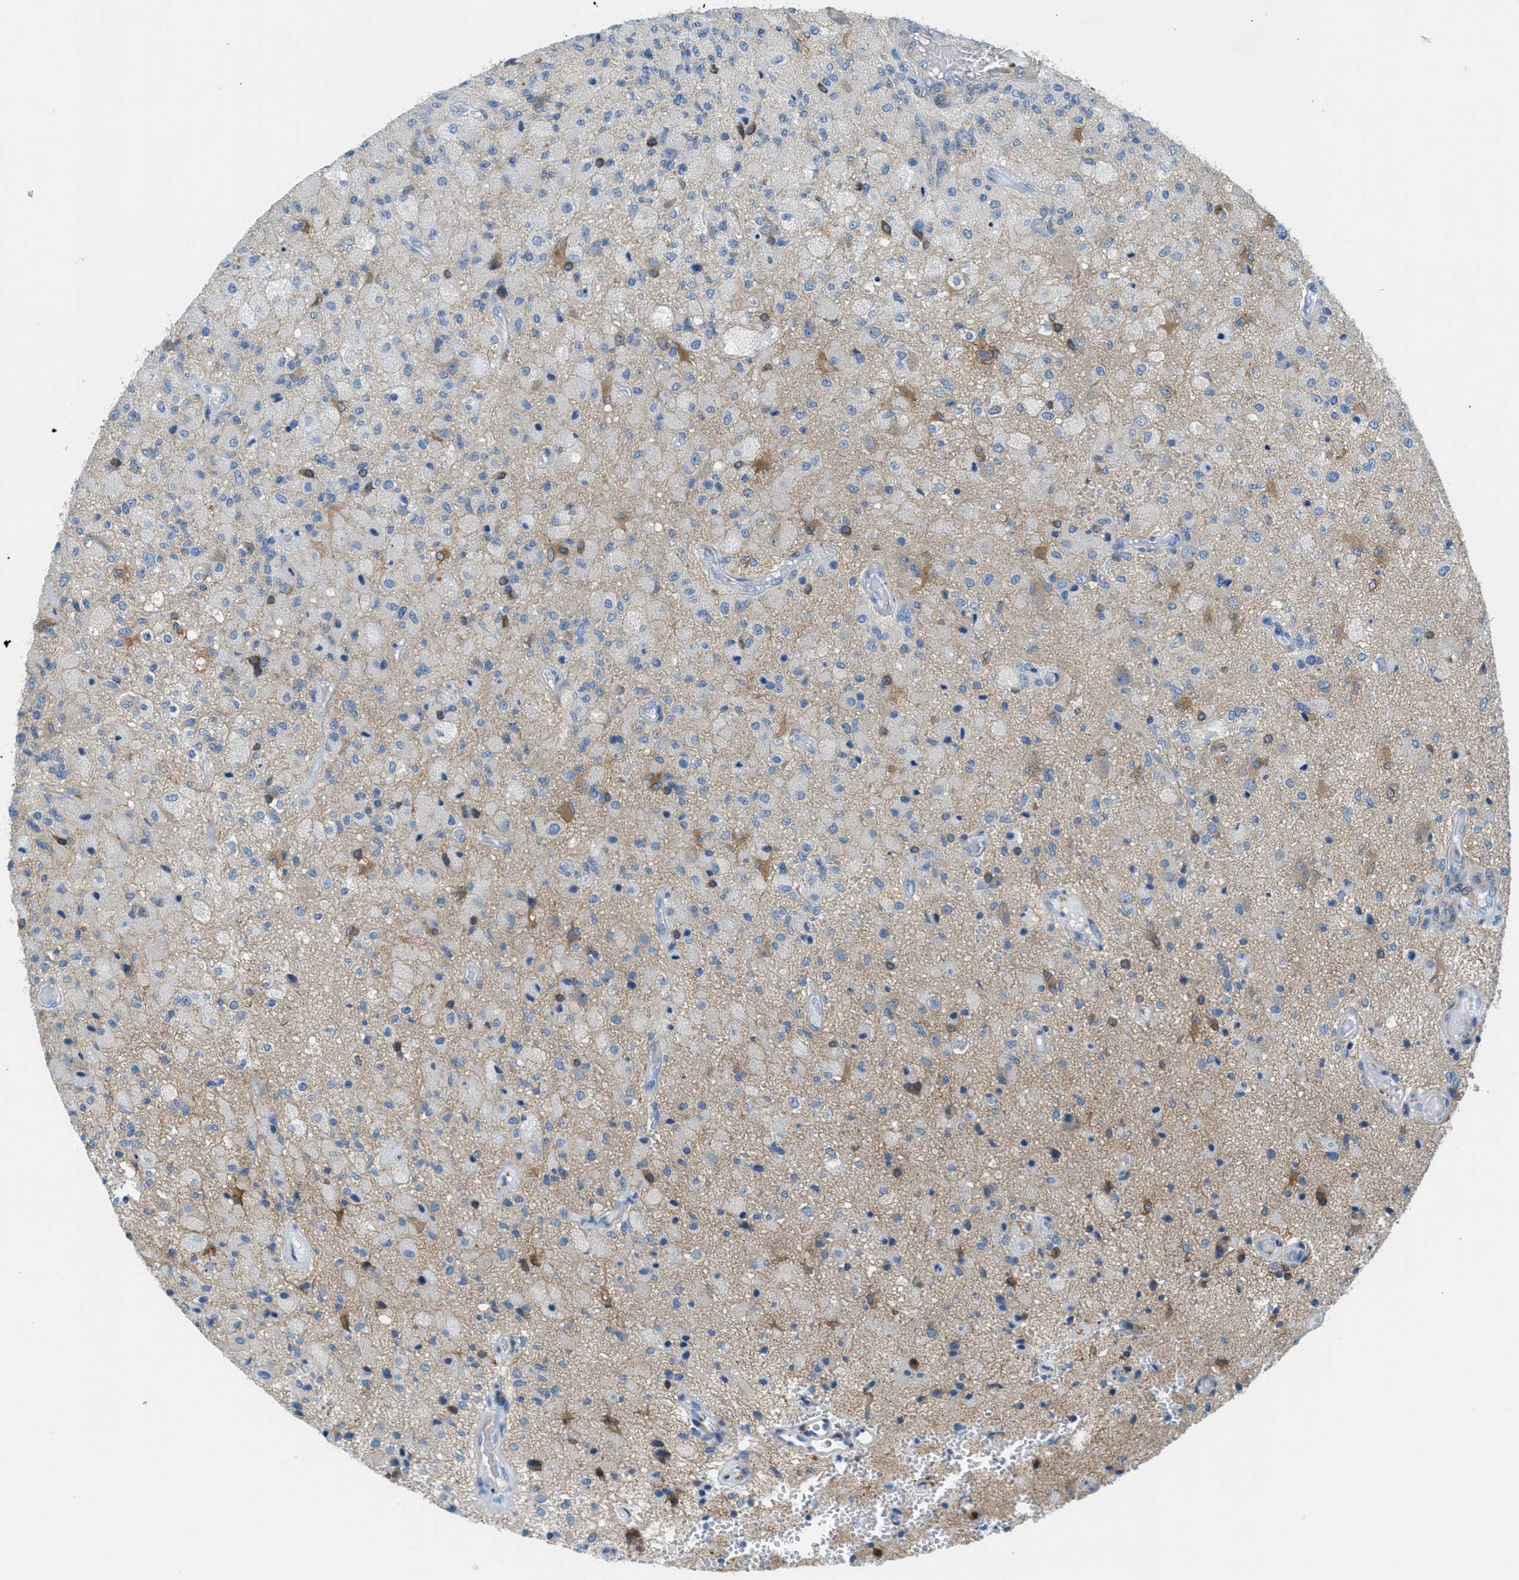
{"staining": {"intensity": "moderate", "quantity": "<25%", "location": "cytoplasmic/membranous"}, "tissue": "glioma", "cell_type": "Tumor cells", "image_type": "cancer", "snomed": [{"axis": "morphology", "description": "Normal tissue, NOS"}, {"axis": "morphology", "description": "Glioma, malignant, High grade"}, {"axis": "topography", "description": "Cerebral cortex"}], "caption": "About <25% of tumor cells in glioma exhibit moderate cytoplasmic/membranous protein expression as visualized by brown immunohistochemical staining.", "gene": "MAPRE2", "patient": {"sex": "male", "age": 77}}